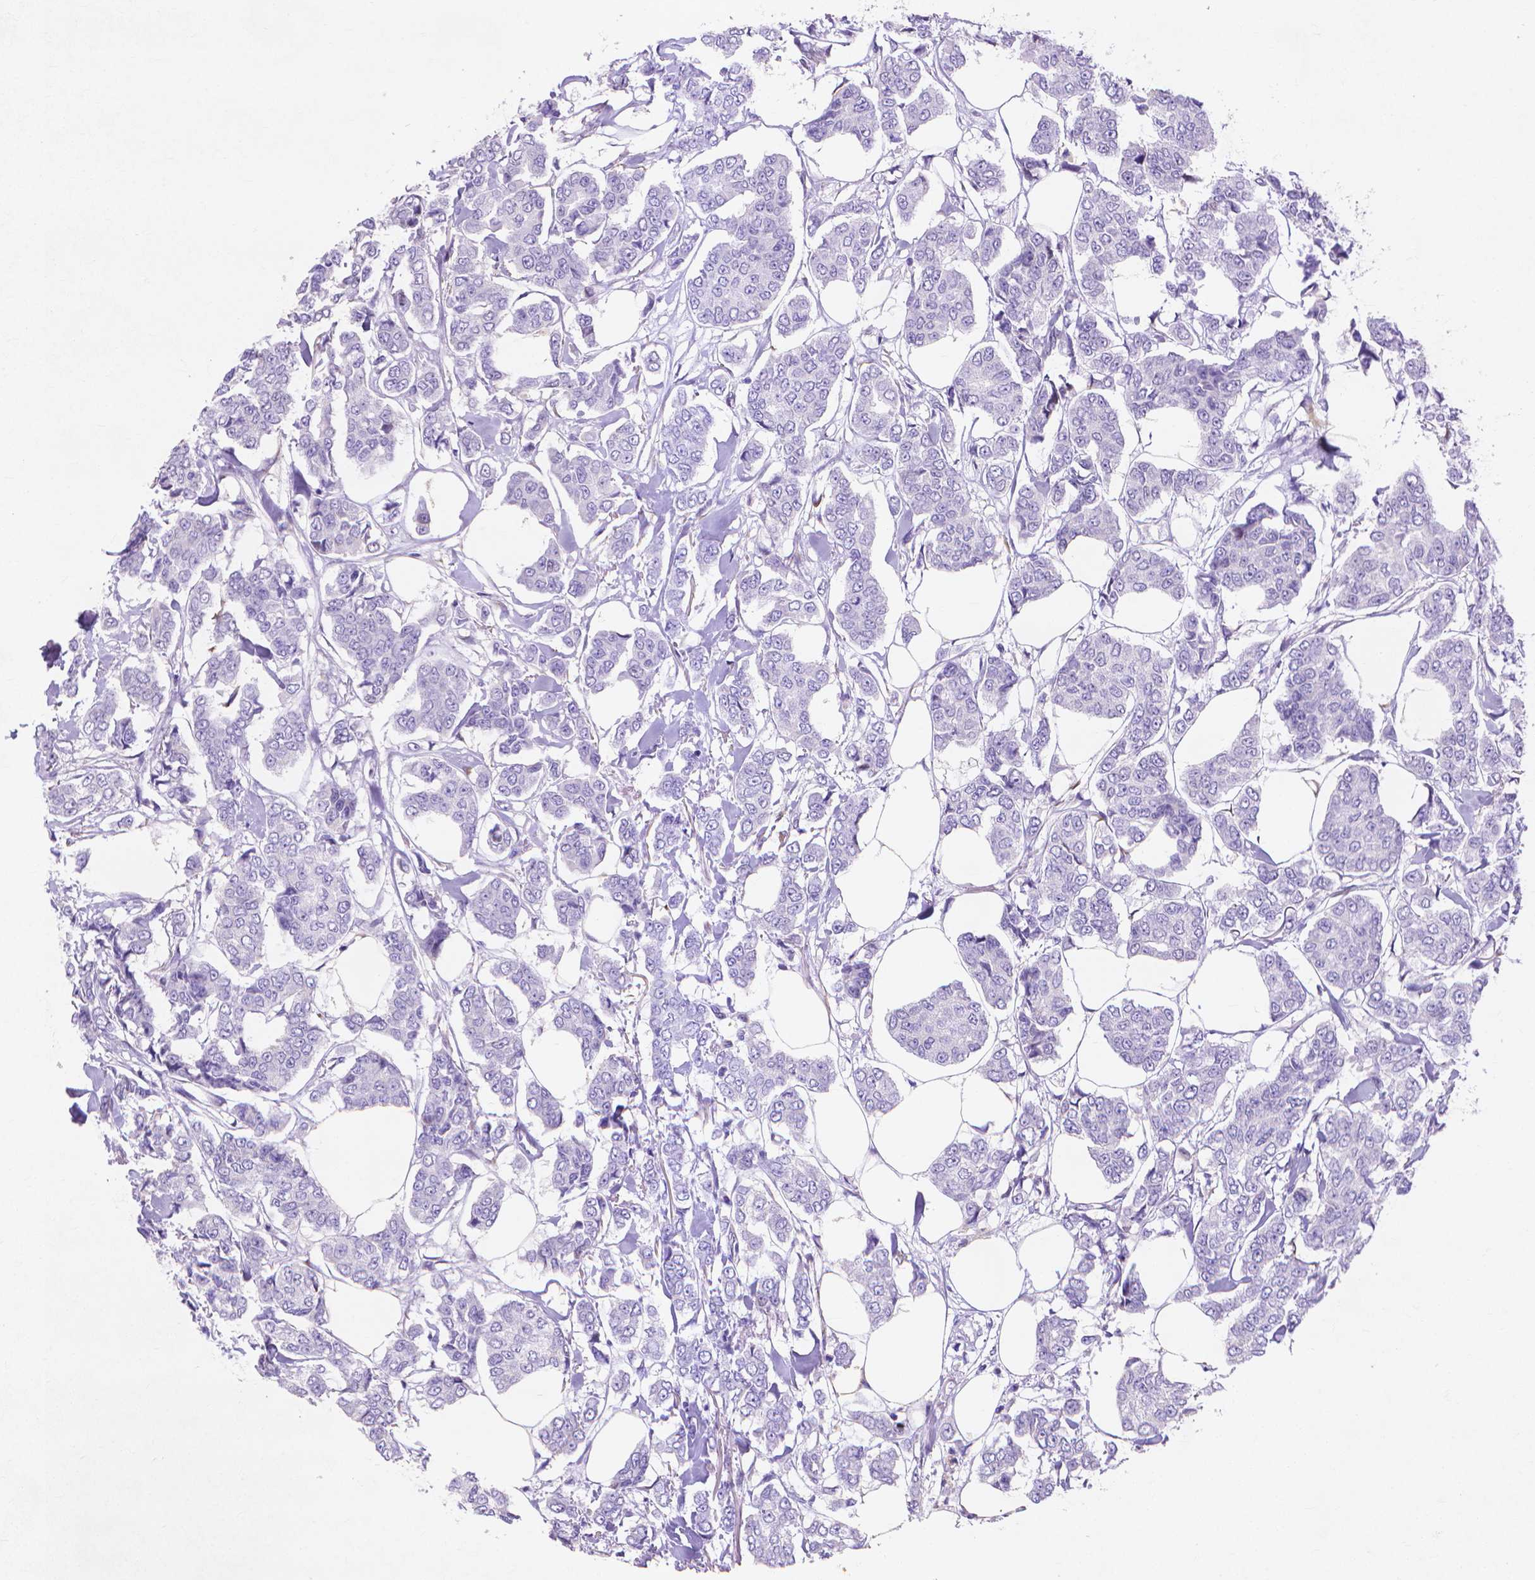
{"staining": {"intensity": "negative", "quantity": "none", "location": "none"}, "tissue": "breast cancer", "cell_type": "Tumor cells", "image_type": "cancer", "snomed": [{"axis": "morphology", "description": "Duct carcinoma"}, {"axis": "topography", "description": "Breast"}], "caption": "DAB (3,3'-diaminobenzidine) immunohistochemical staining of breast invasive ductal carcinoma shows no significant positivity in tumor cells.", "gene": "MMP11", "patient": {"sex": "female", "age": 94}}